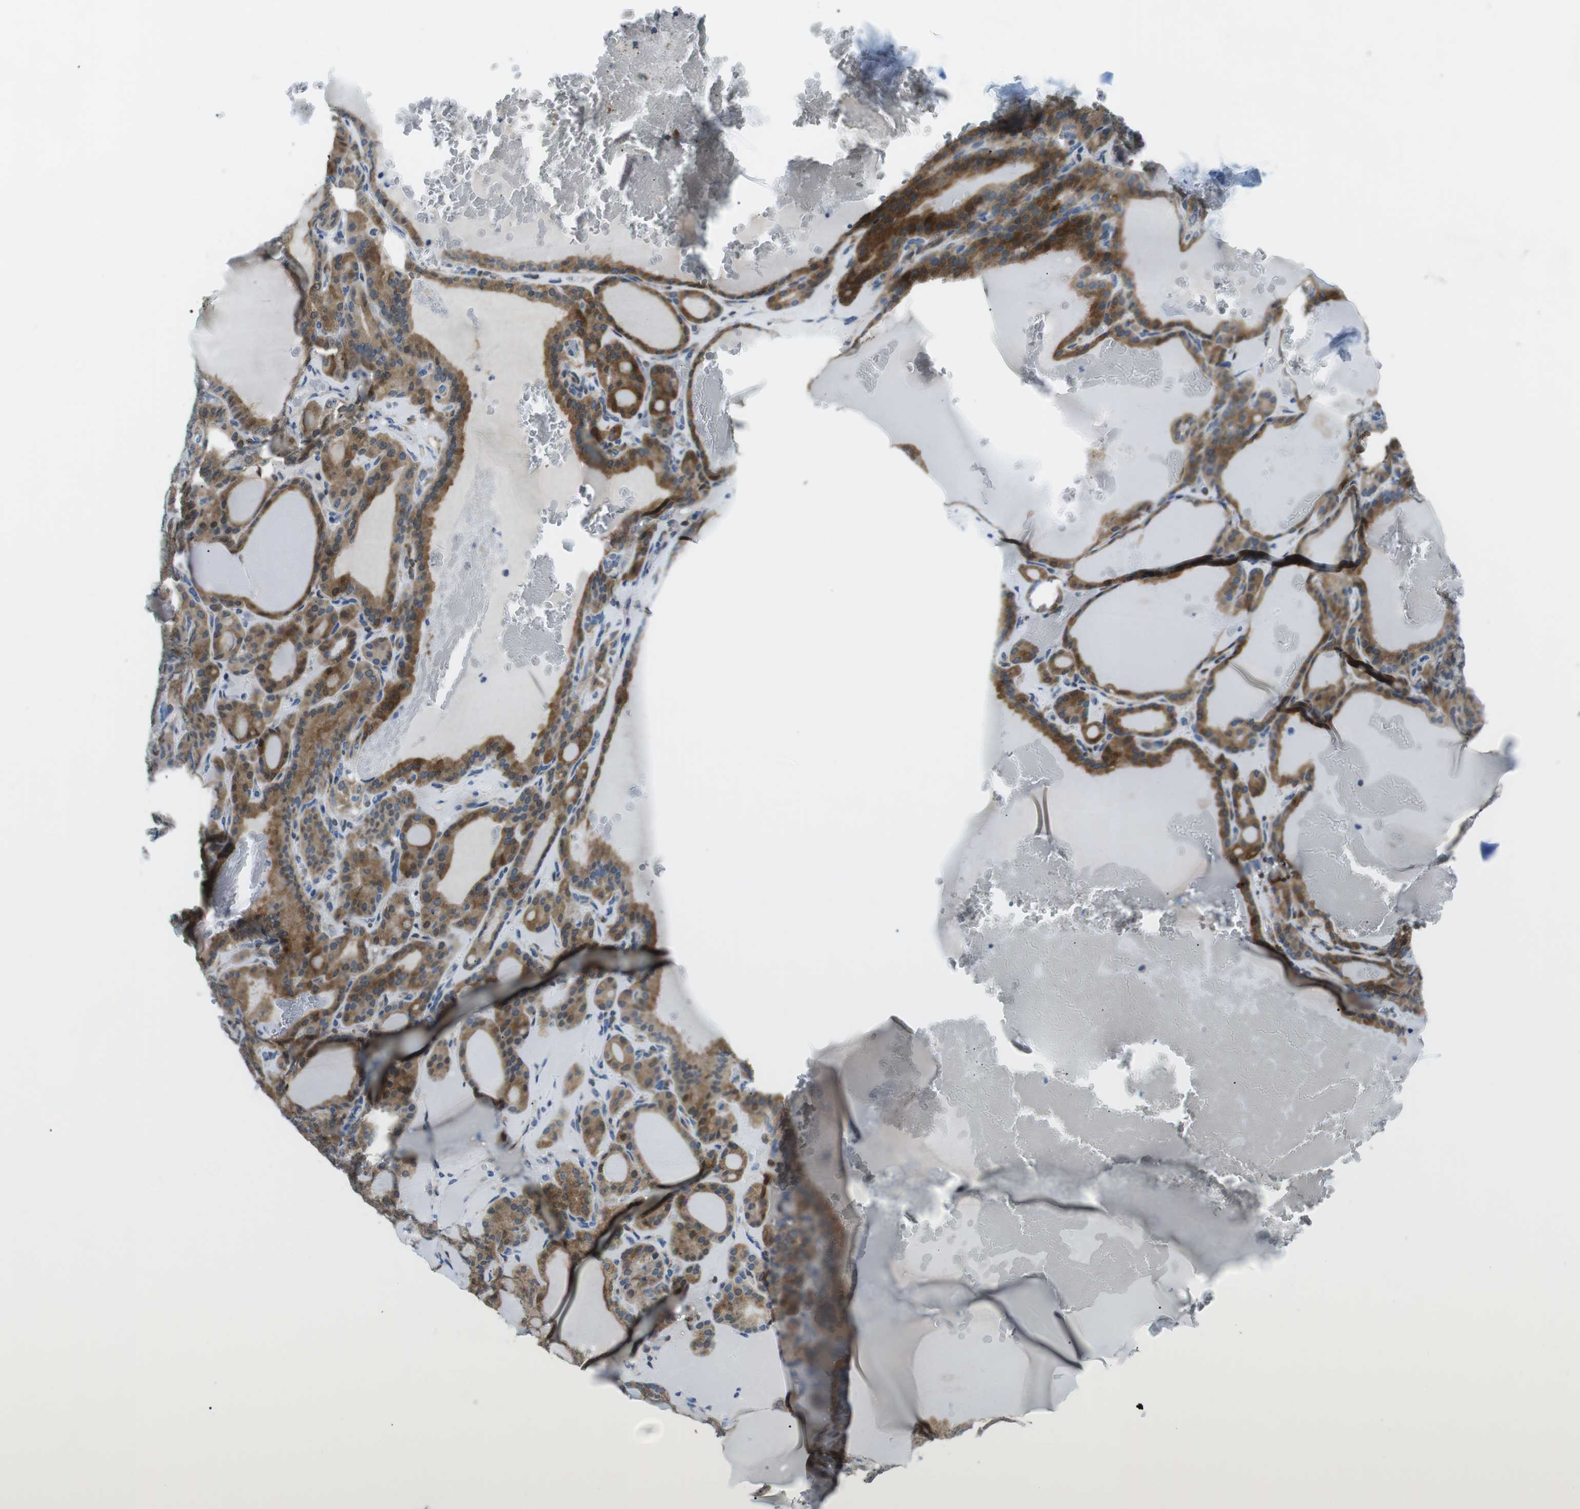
{"staining": {"intensity": "moderate", "quantity": ">75%", "location": "cytoplasmic/membranous"}, "tissue": "thyroid gland", "cell_type": "Glandular cells", "image_type": "normal", "snomed": [{"axis": "morphology", "description": "Normal tissue, NOS"}, {"axis": "topography", "description": "Thyroid gland"}], "caption": "High-magnification brightfield microscopy of unremarkable thyroid gland stained with DAB (brown) and counterstained with hematoxylin (blue). glandular cells exhibit moderate cytoplasmic/membranous staining is identified in approximately>75% of cells. Immunohistochemistry (ihc) stains the protein of interest in brown and the nuclei are stained blue.", "gene": "PHLDA1", "patient": {"sex": "female", "age": 28}}